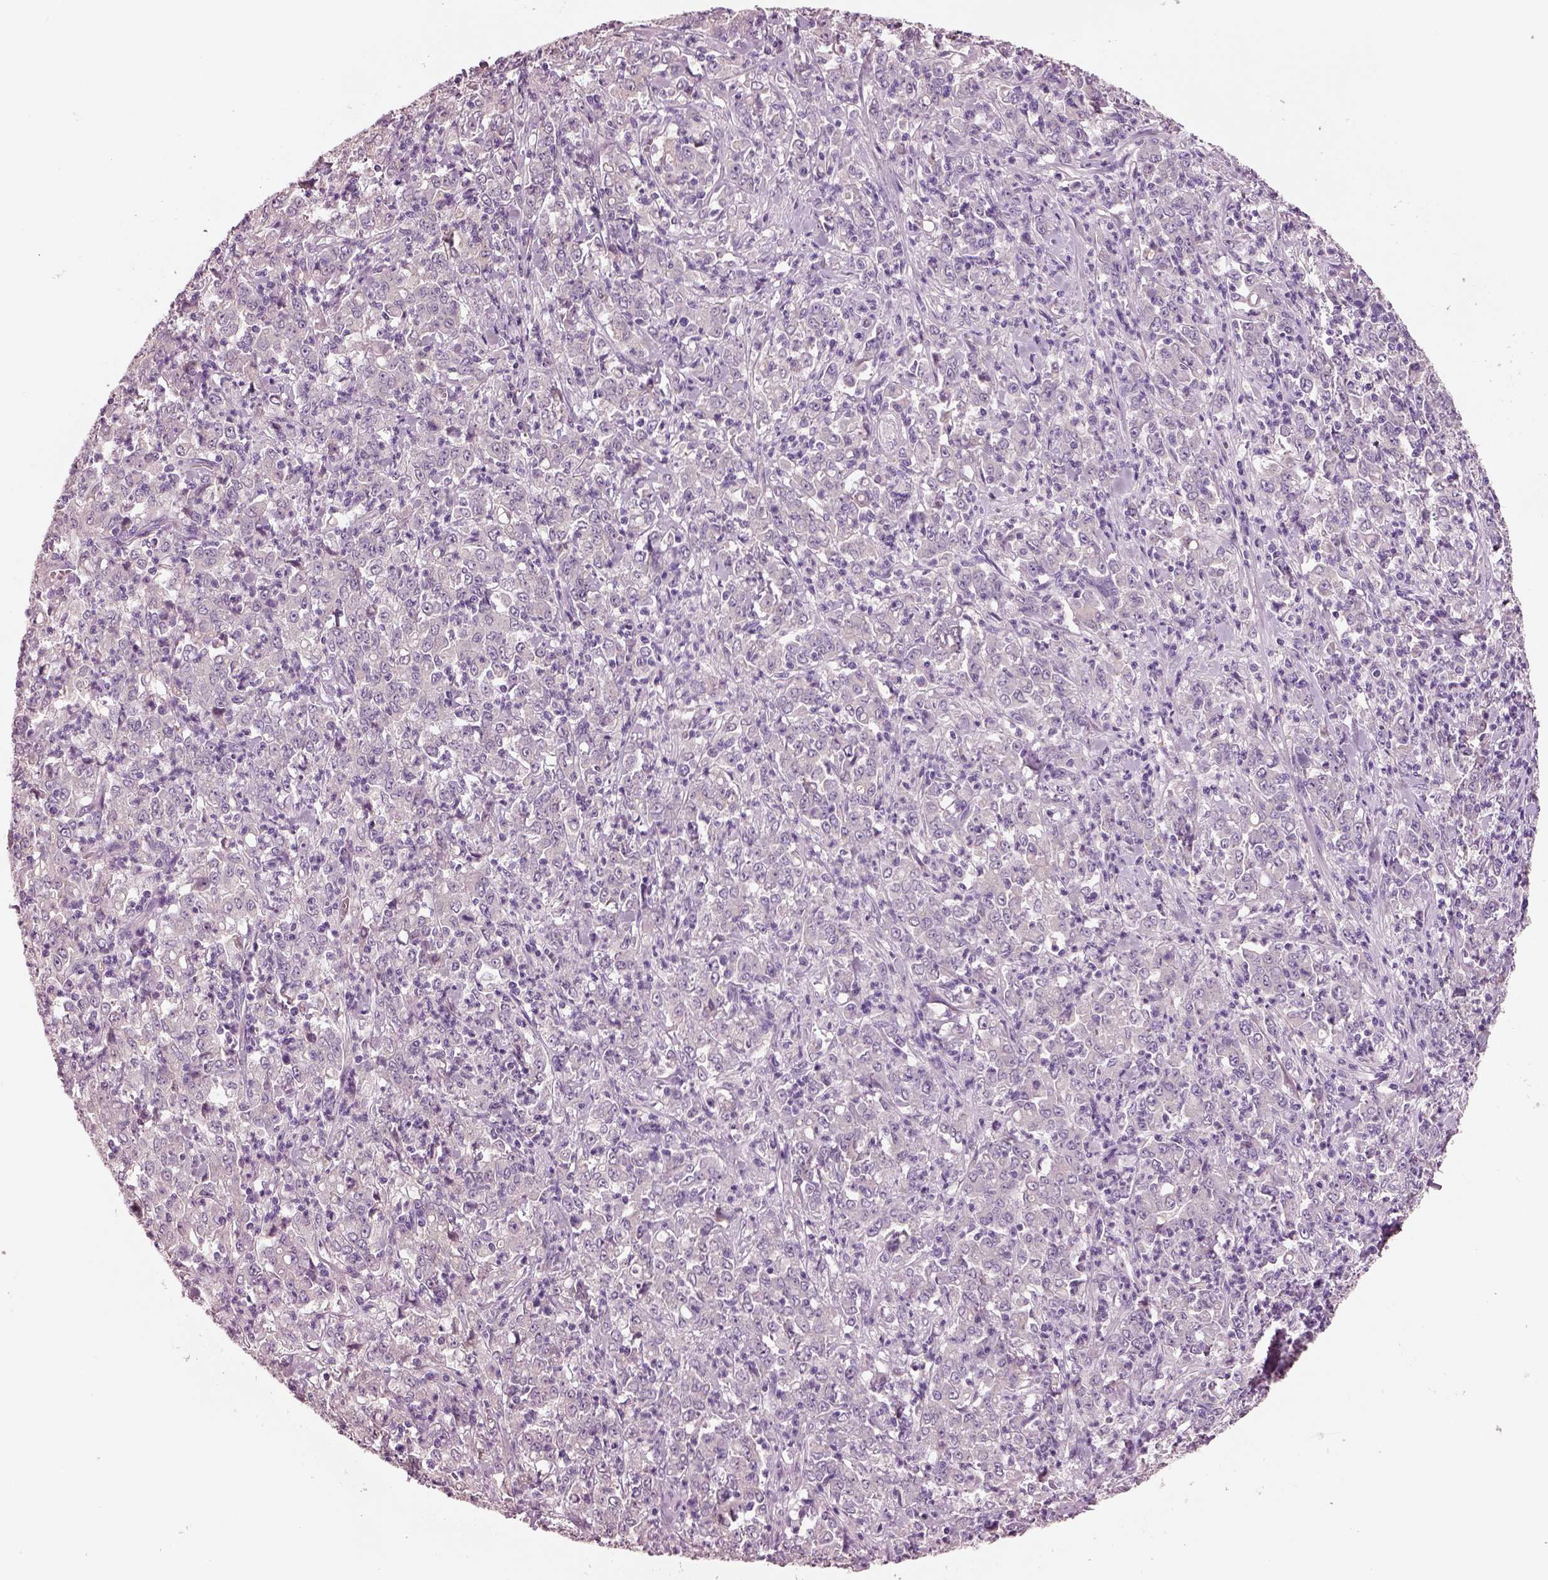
{"staining": {"intensity": "negative", "quantity": "none", "location": "none"}, "tissue": "stomach cancer", "cell_type": "Tumor cells", "image_type": "cancer", "snomed": [{"axis": "morphology", "description": "Adenocarcinoma, NOS"}, {"axis": "topography", "description": "Stomach, lower"}], "caption": "Immunohistochemistry of human stomach cancer (adenocarcinoma) displays no staining in tumor cells. The staining was performed using DAB to visualize the protein expression in brown, while the nuclei were stained in blue with hematoxylin (Magnification: 20x).", "gene": "ELSPBP1", "patient": {"sex": "female", "age": 71}}